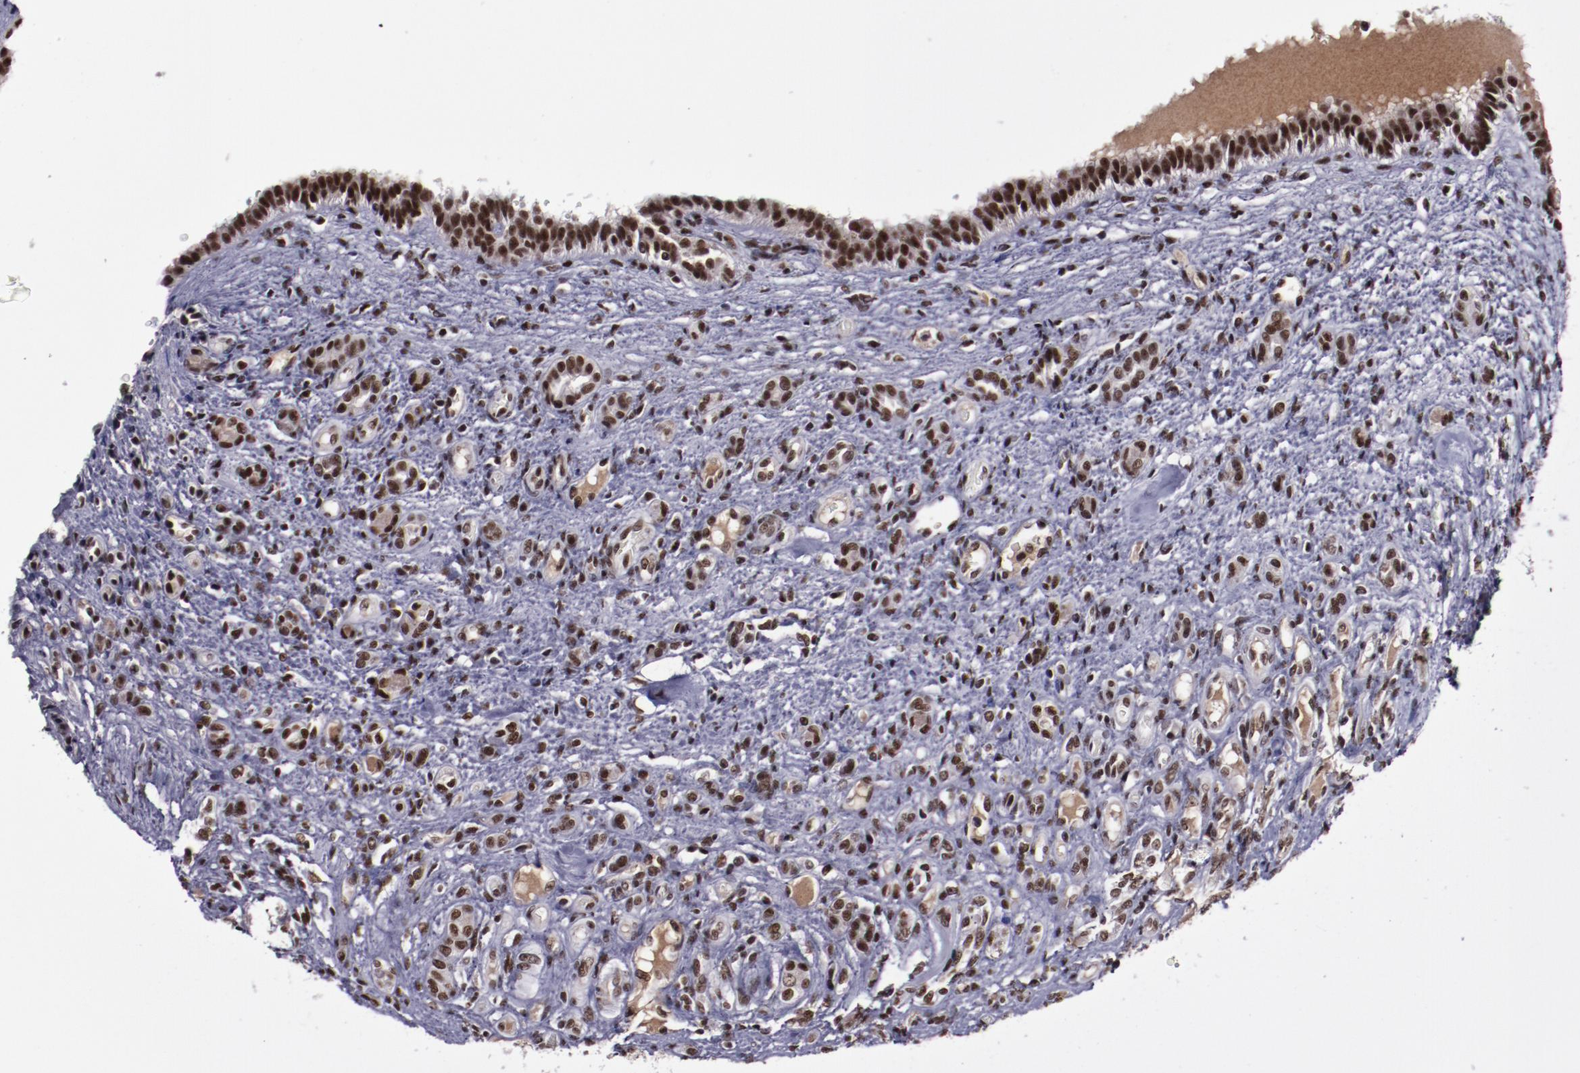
{"staining": {"intensity": "weak", "quantity": ">75%", "location": "nuclear"}, "tissue": "renal cancer", "cell_type": "Tumor cells", "image_type": "cancer", "snomed": [{"axis": "morphology", "description": "Inflammation, NOS"}, {"axis": "morphology", "description": "Adenocarcinoma, NOS"}, {"axis": "topography", "description": "Kidney"}], "caption": "Immunohistochemical staining of renal cancer demonstrates low levels of weak nuclear staining in about >75% of tumor cells. The protein is shown in brown color, while the nuclei are stained blue.", "gene": "ERH", "patient": {"sex": "male", "age": 68}}